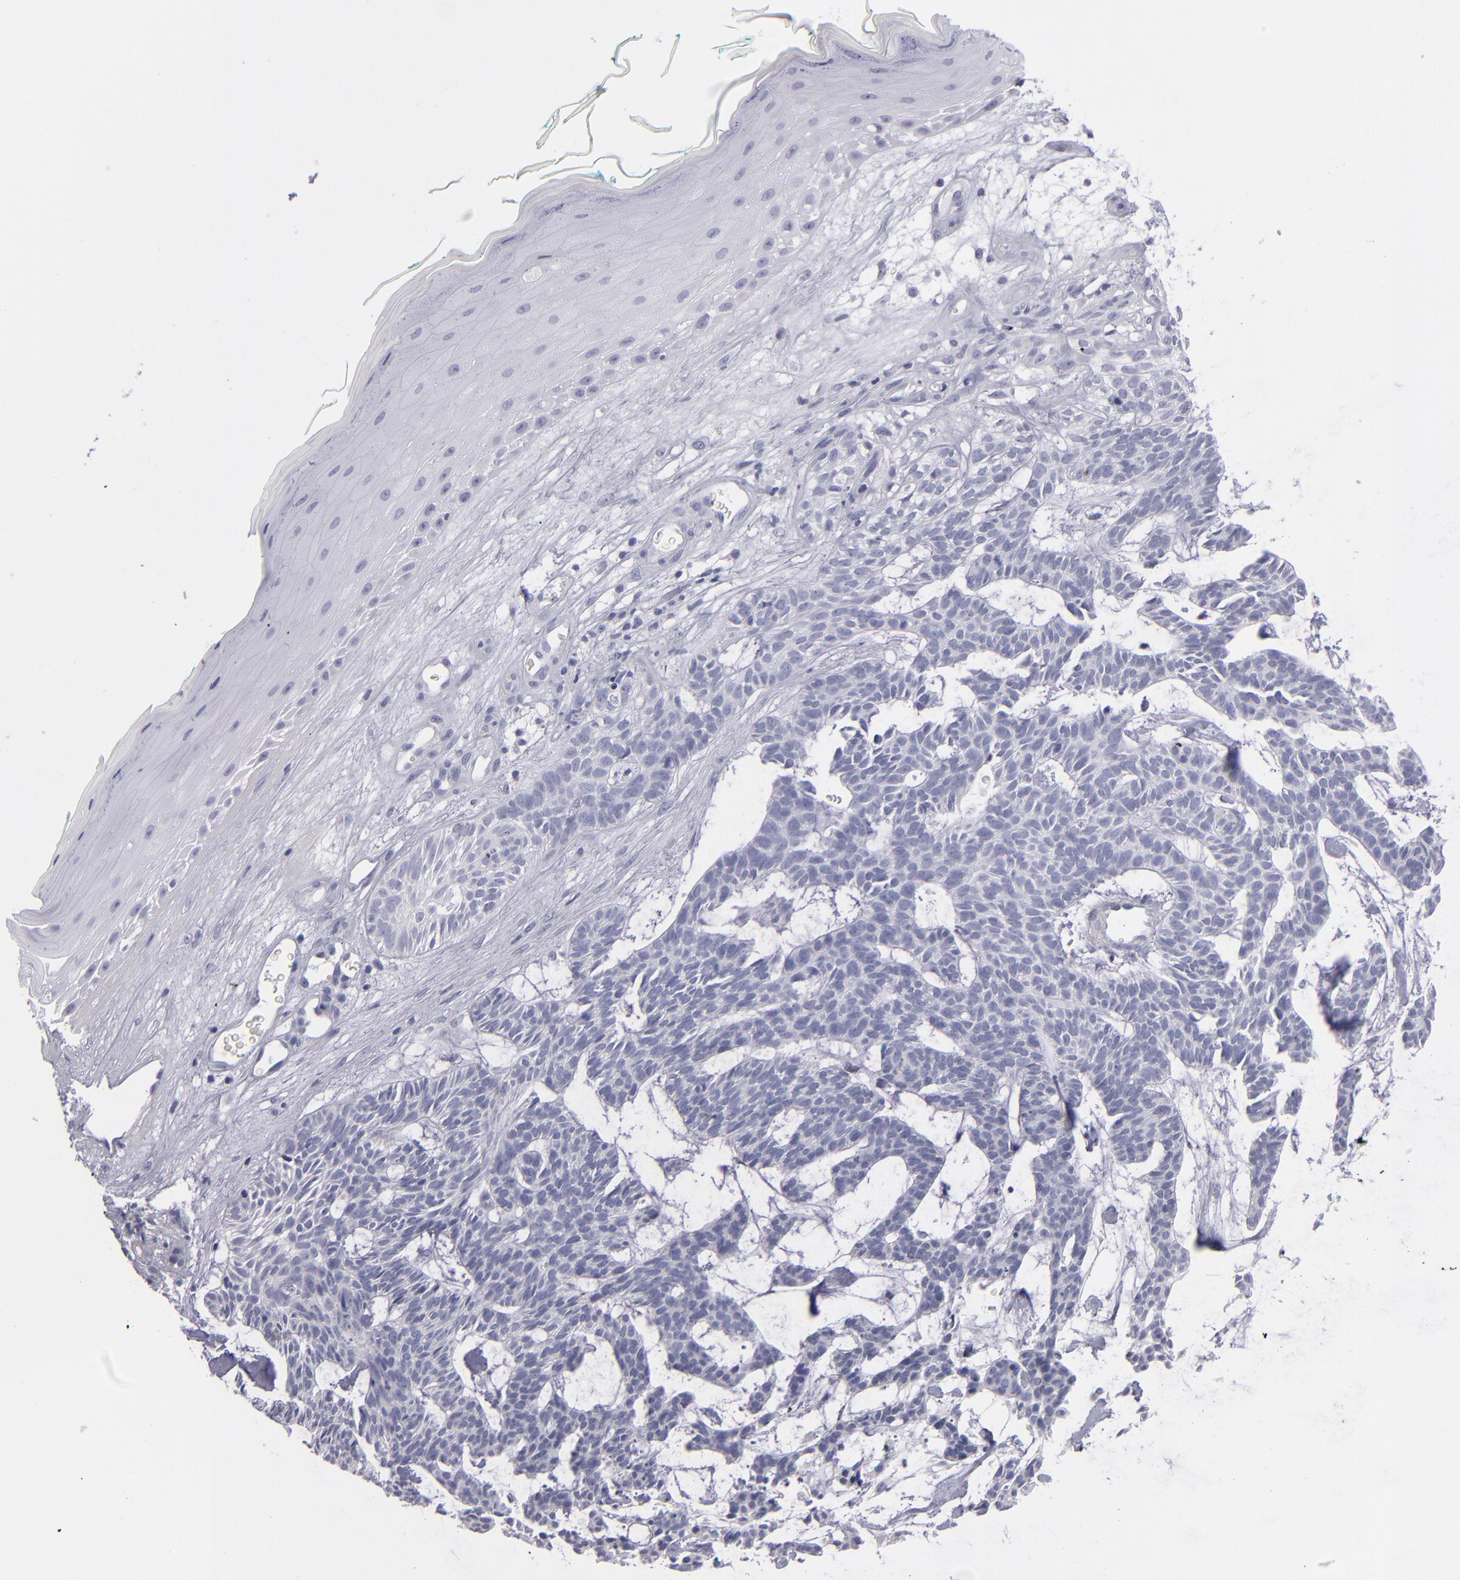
{"staining": {"intensity": "negative", "quantity": "none", "location": "none"}, "tissue": "skin cancer", "cell_type": "Tumor cells", "image_type": "cancer", "snomed": [{"axis": "morphology", "description": "Basal cell carcinoma"}, {"axis": "topography", "description": "Skin"}], "caption": "A micrograph of human skin cancer is negative for staining in tumor cells. Nuclei are stained in blue.", "gene": "MYH11", "patient": {"sex": "male", "age": 75}}